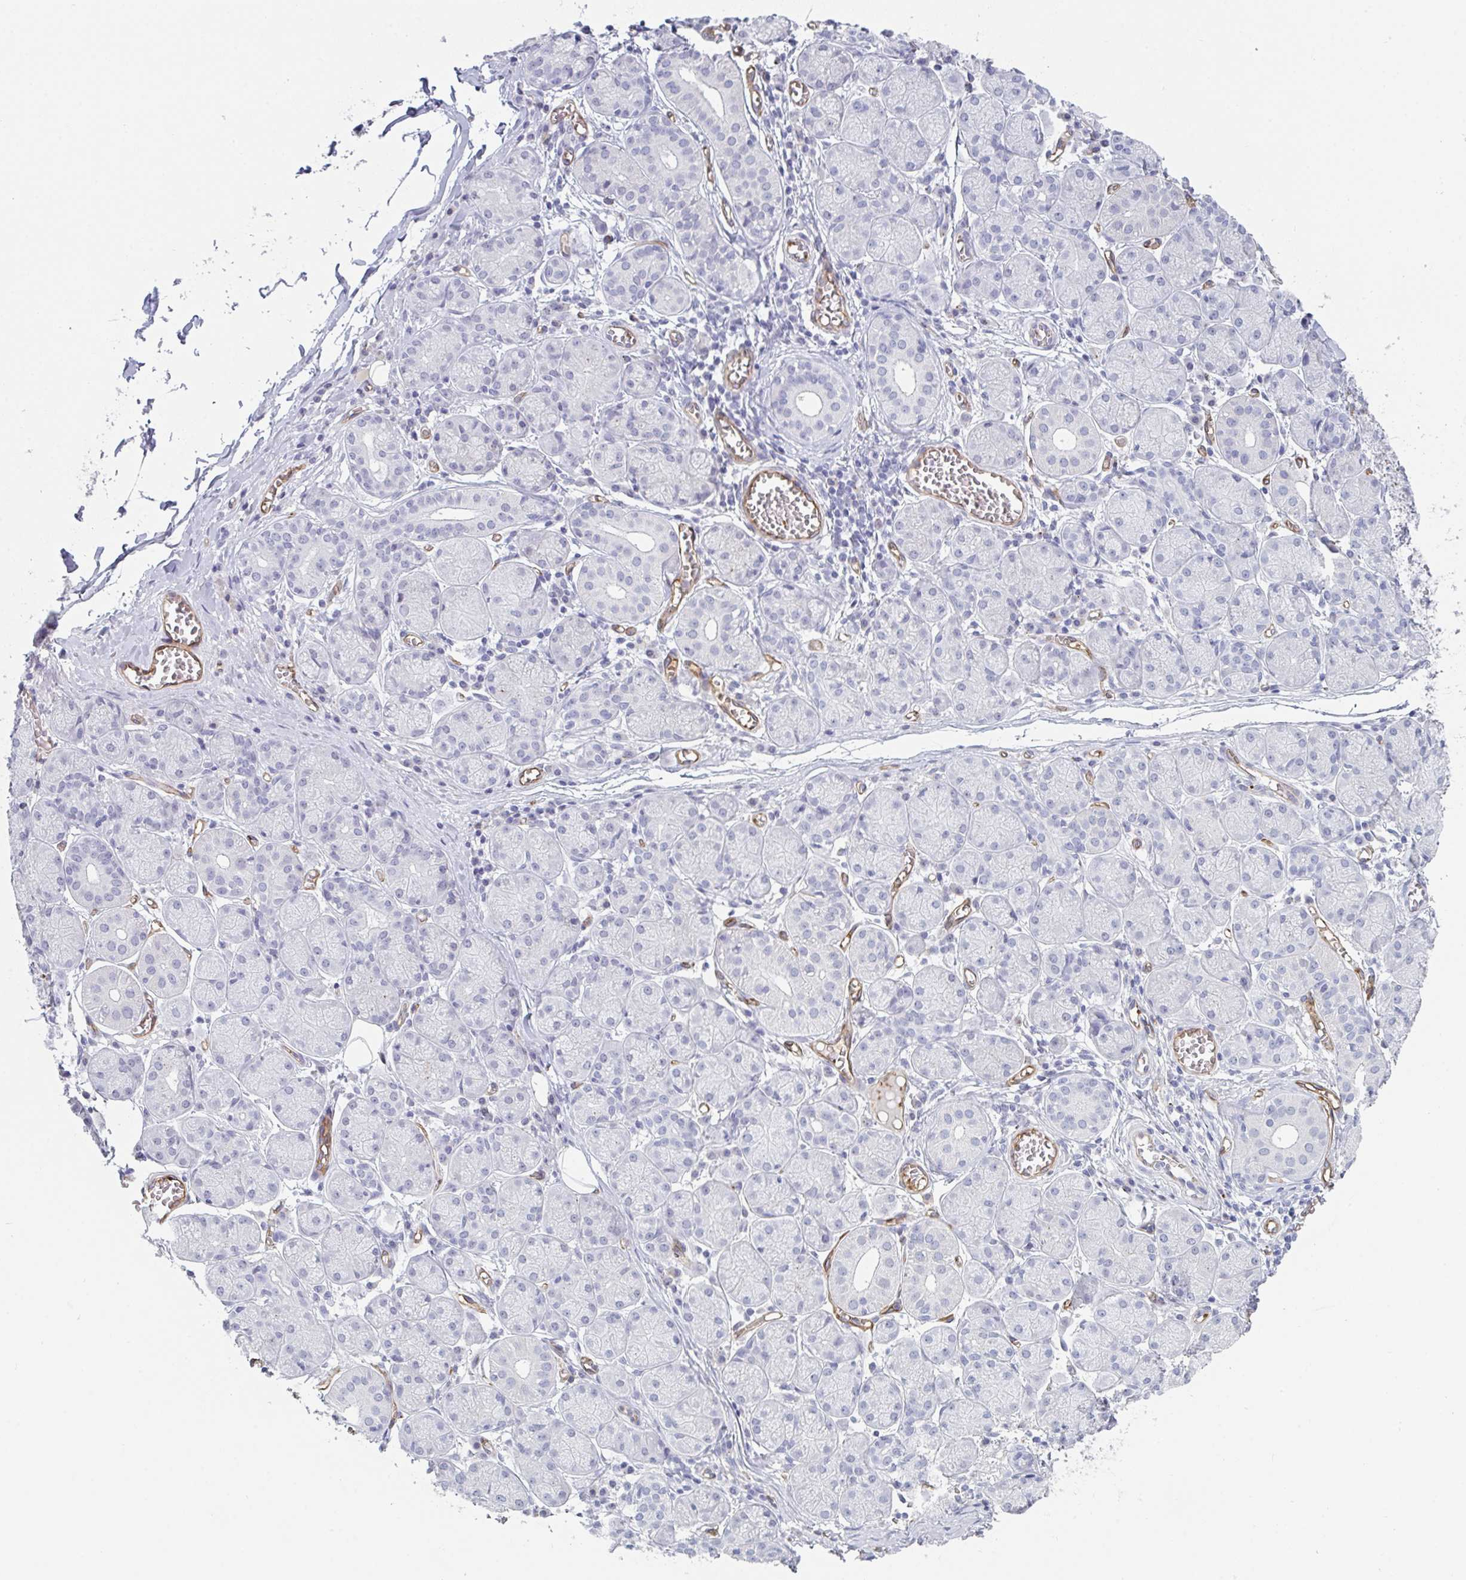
{"staining": {"intensity": "negative", "quantity": "none", "location": "none"}, "tissue": "salivary gland", "cell_type": "Glandular cells", "image_type": "normal", "snomed": [{"axis": "morphology", "description": "Normal tissue, NOS"}, {"axis": "topography", "description": "Salivary gland"}], "caption": "This is an IHC micrograph of unremarkable human salivary gland. There is no staining in glandular cells.", "gene": "RUBCN", "patient": {"sex": "female", "age": 24}}